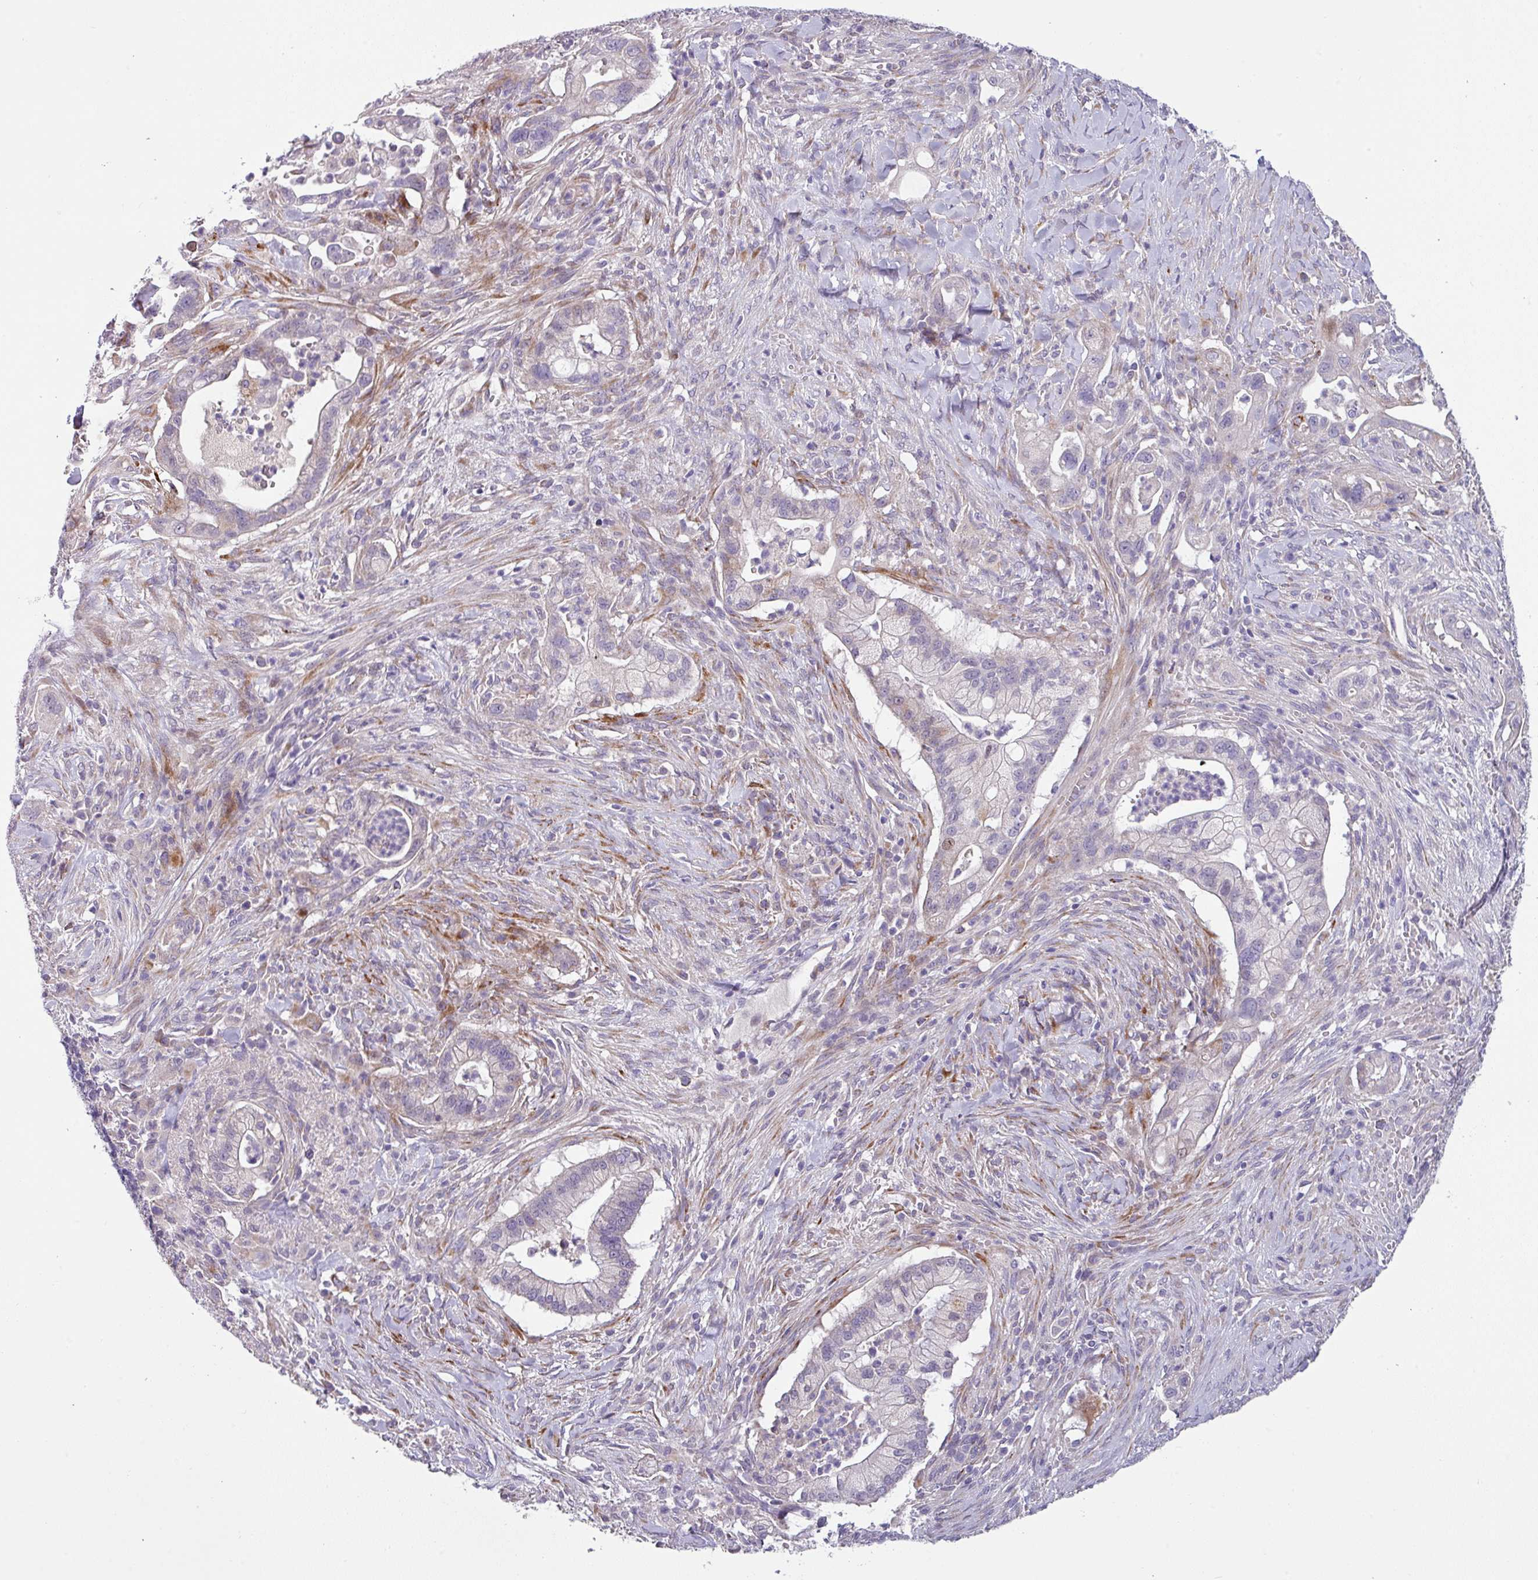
{"staining": {"intensity": "negative", "quantity": "none", "location": "none"}, "tissue": "pancreatic cancer", "cell_type": "Tumor cells", "image_type": "cancer", "snomed": [{"axis": "morphology", "description": "Adenocarcinoma, NOS"}, {"axis": "topography", "description": "Pancreas"}], "caption": "DAB (3,3'-diaminobenzidine) immunohistochemical staining of human pancreatic cancer shows no significant expression in tumor cells.", "gene": "KLHL3", "patient": {"sex": "male", "age": 44}}